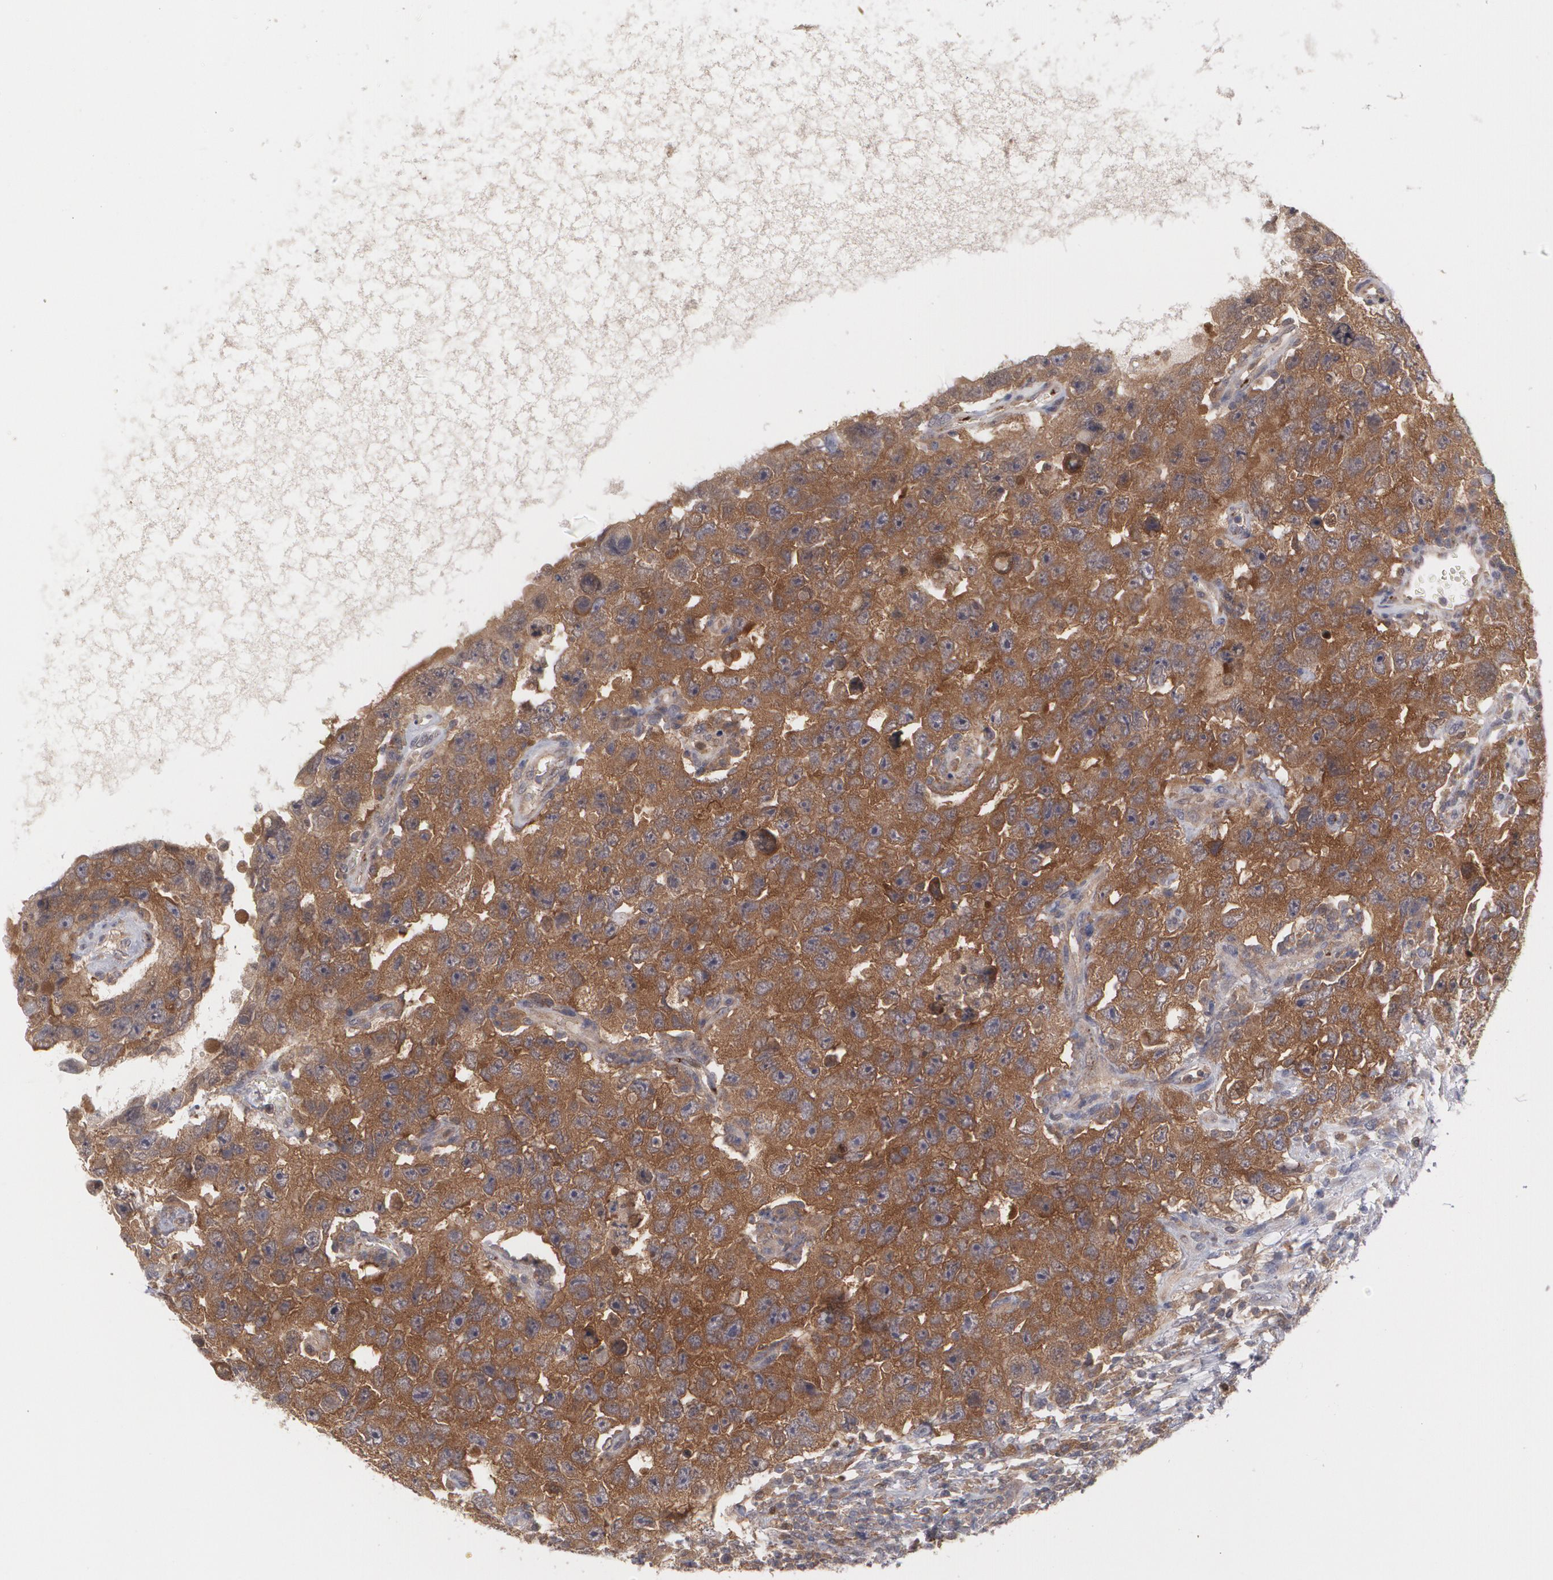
{"staining": {"intensity": "moderate", "quantity": ">75%", "location": "cytoplasmic/membranous"}, "tissue": "testis cancer", "cell_type": "Tumor cells", "image_type": "cancer", "snomed": [{"axis": "morphology", "description": "Carcinoma, Embryonal, NOS"}, {"axis": "topography", "description": "Testis"}], "caption": "About >75% of tumor cells in testis cancer (embryonal carcinoma) show moderate cytoplasmic/membranous protein staining as visualized by brown immunohistochemical staining.", "gene": "HTT", "patient": {"sex": "male", "age": 26}}